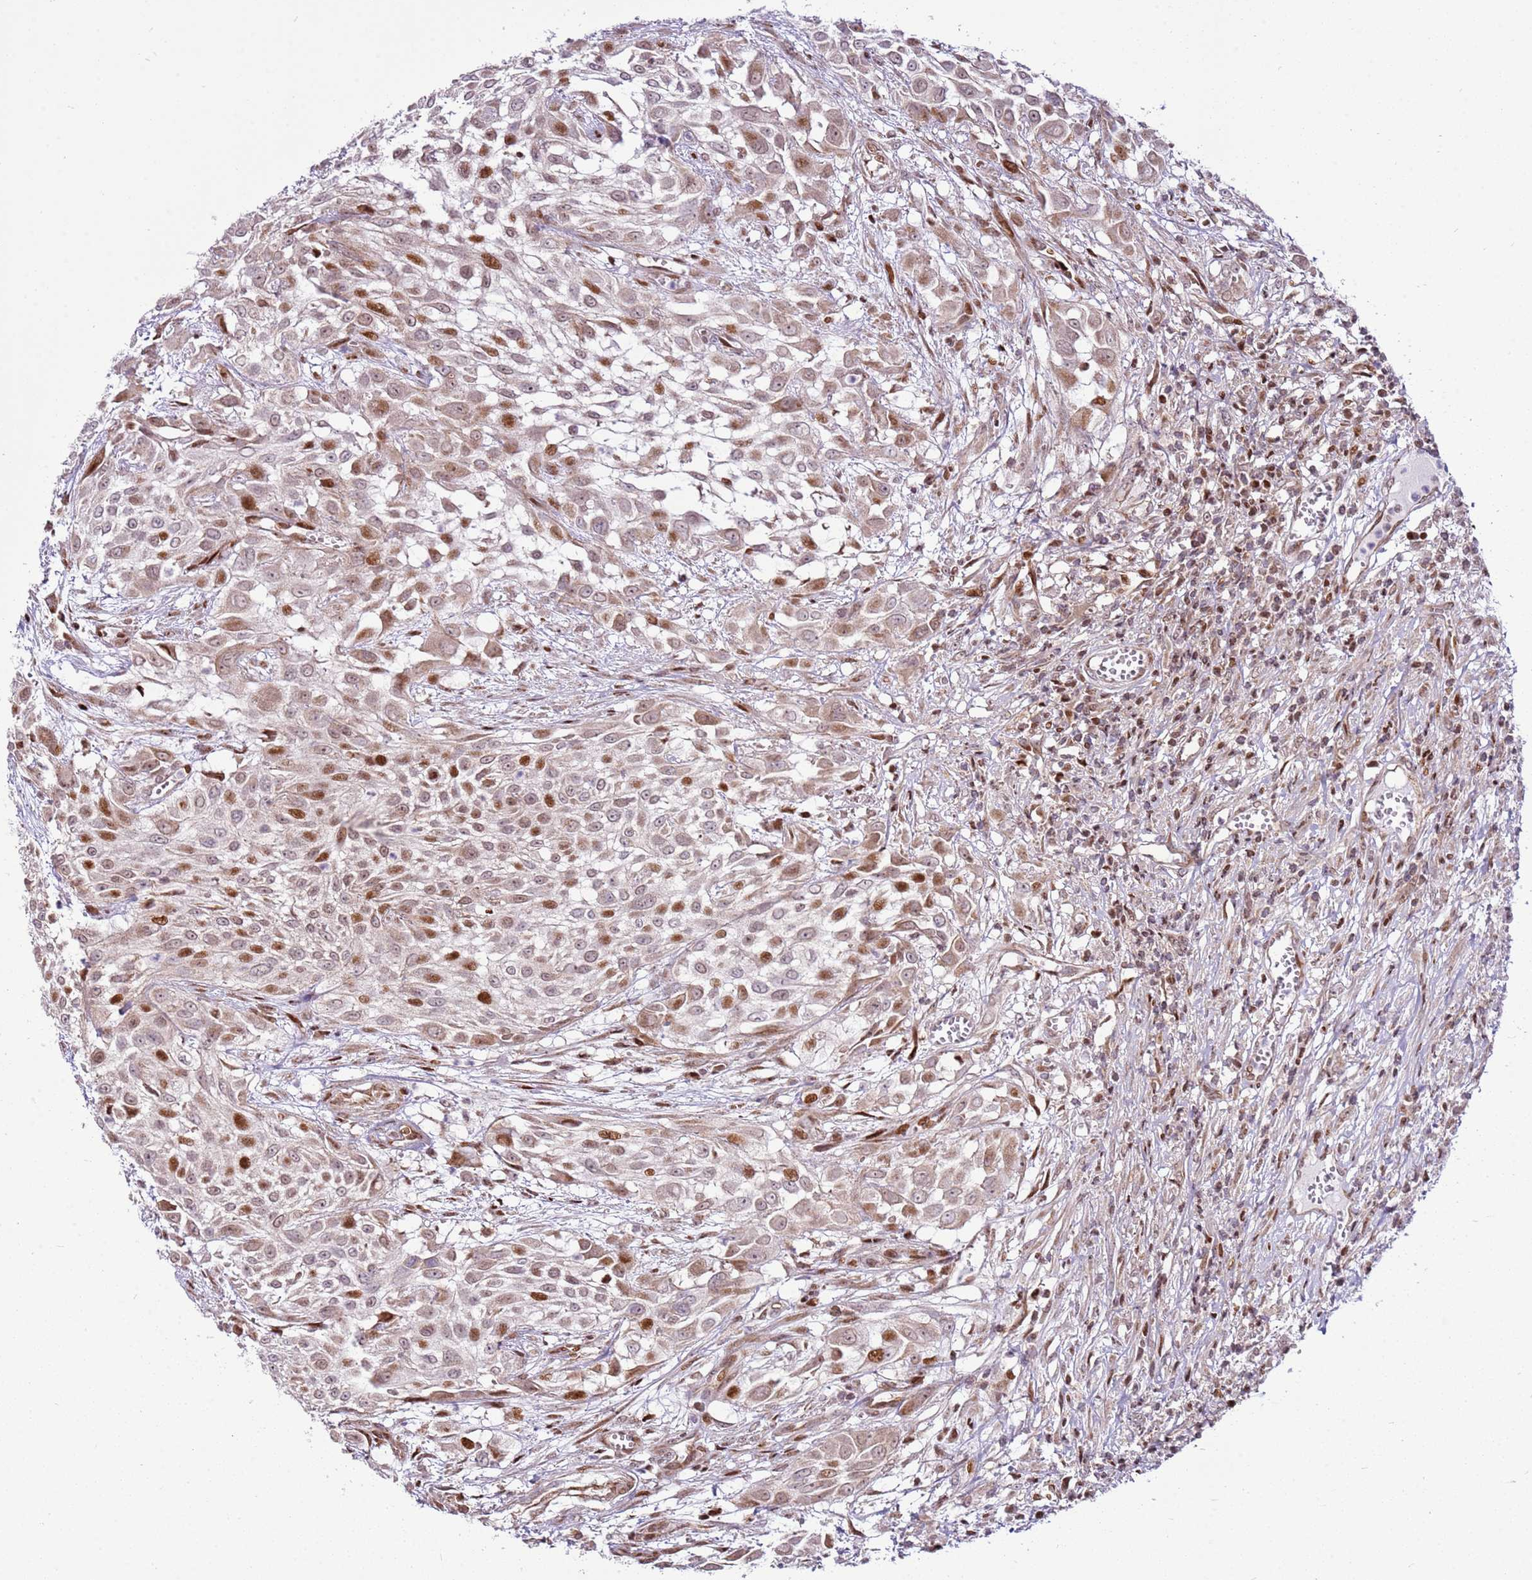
{"staining": {"intensity": "moderate", "quantity": "25%-75%", "location": "cytoplasmic/membranous,nuclear"}, "tissue": "urothelial cancer", "cell_type": "Tumor cells", "image_type": "cancer", "snomed": [{"axis": "morphology", "description": "Urothelial carcinoma, High grade"}, {"axis": "topography", "description": "Urinary bladder"}], "caption": "Immunohistochemistry (IHC) of human urothelial carcinoma (high-grade) displays medium levels of moderate cytoplasmic/membranous and nuclear positivity in about 25%-75% of tumor cells. Ihc stains the protein of interest in brown and the nuclei are stained blue.", "gene": "PCTP", "patient": {"sex": "male", "age": 57}}